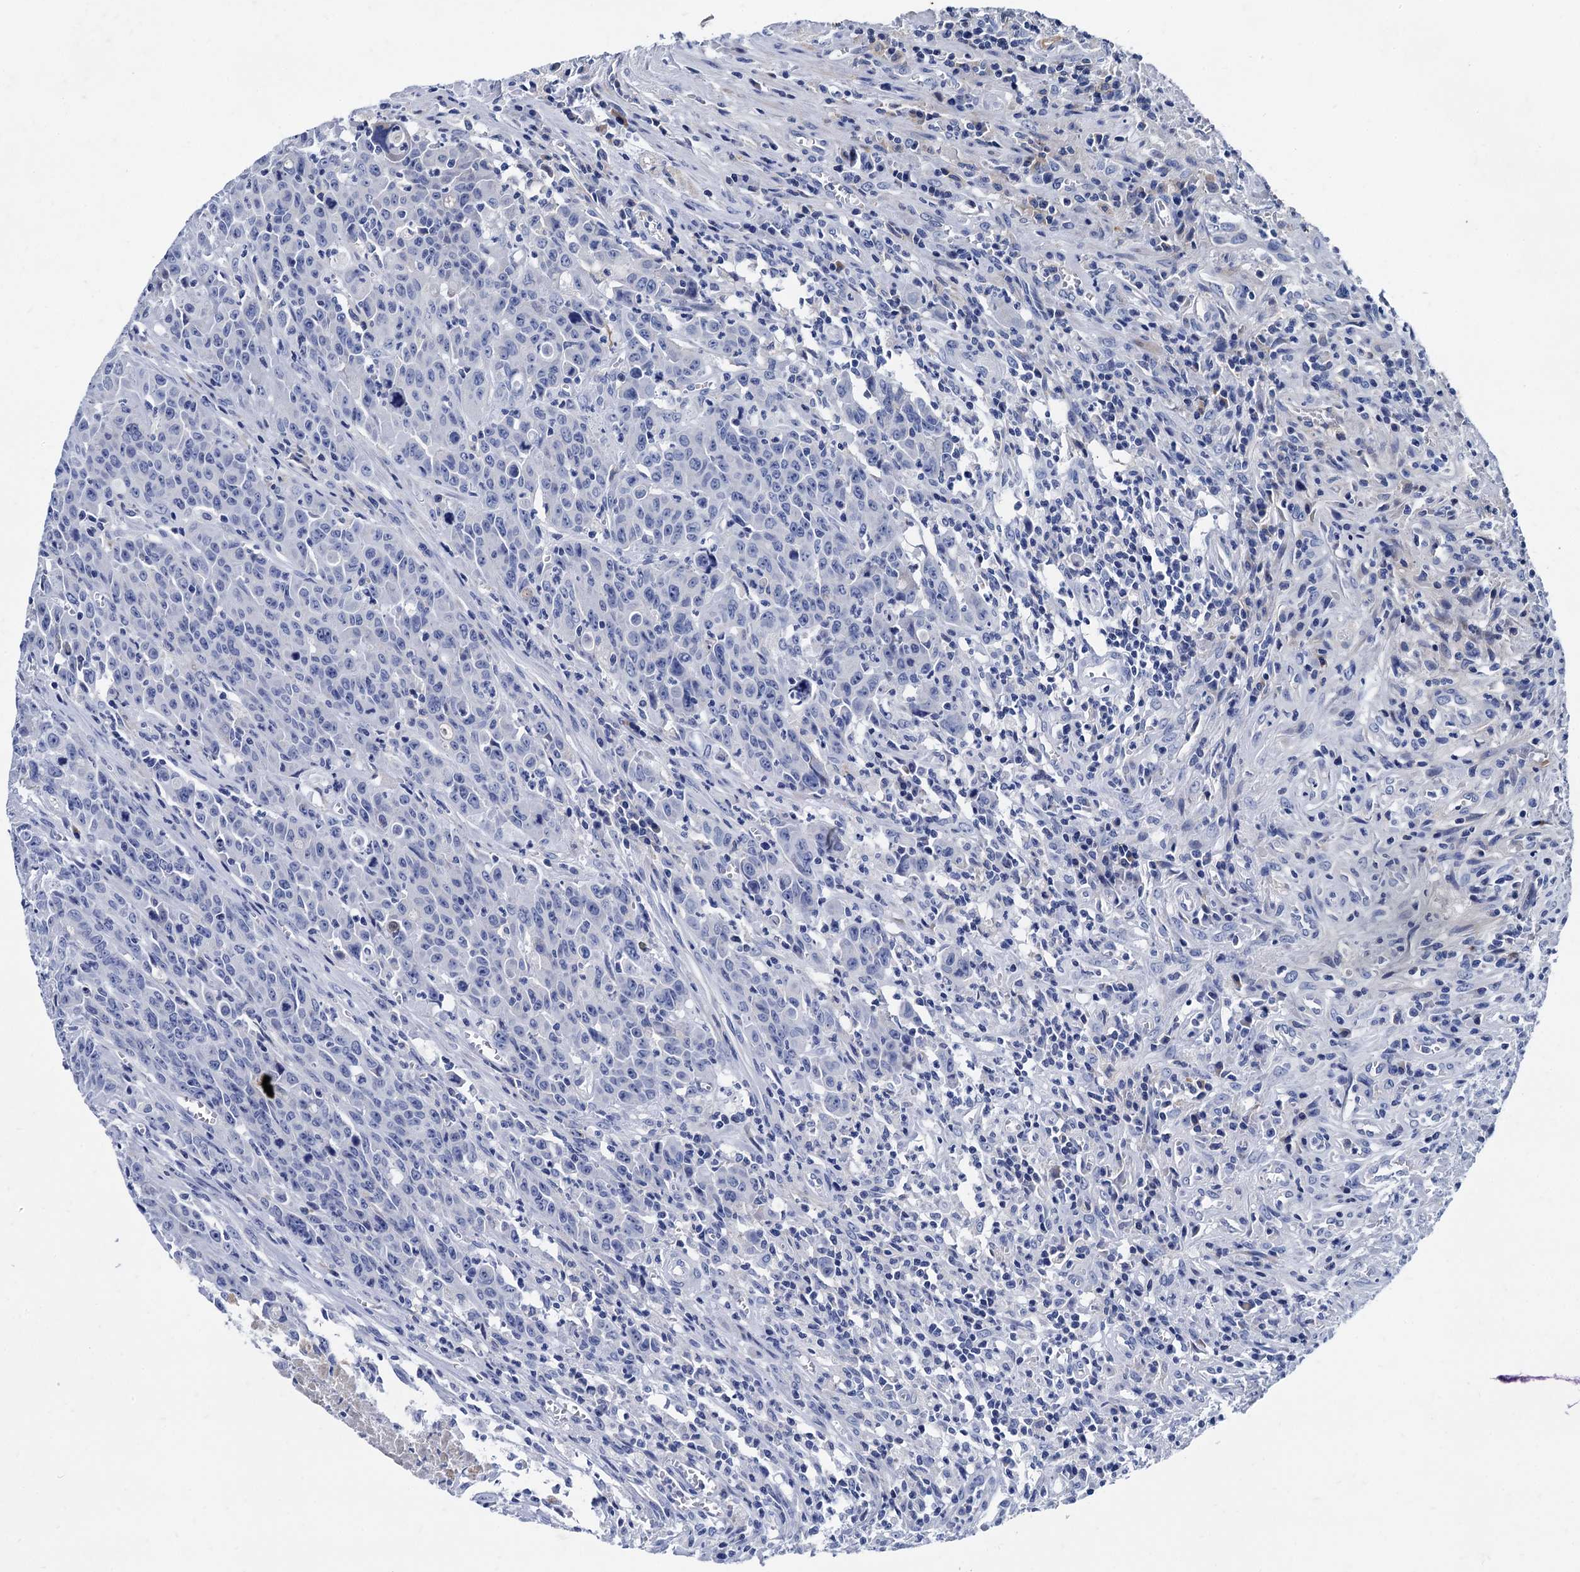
{"staining": {"intensity": "negative", "quantity": "none", "location": "none"}, "tissue": "colorectal cancer", "cell_type": "Tumor cells", "image_type": "cancer", "snomed": [{"axis": "morphology", "description": "Adenocarcinoma, NOS"}, {"axis": "topography", "description": "Colon"}], "caption": "There is no significant expression in tumor cells of colorectal cancer (adenocarcinoma). (Brightfield microscopy of DAB (3,3'-diaminobenzidine) immunohistochemistry (IHC) at high magnification).", "gene": "TMEM72", "patient": {"sex": "female", "age": 84}}